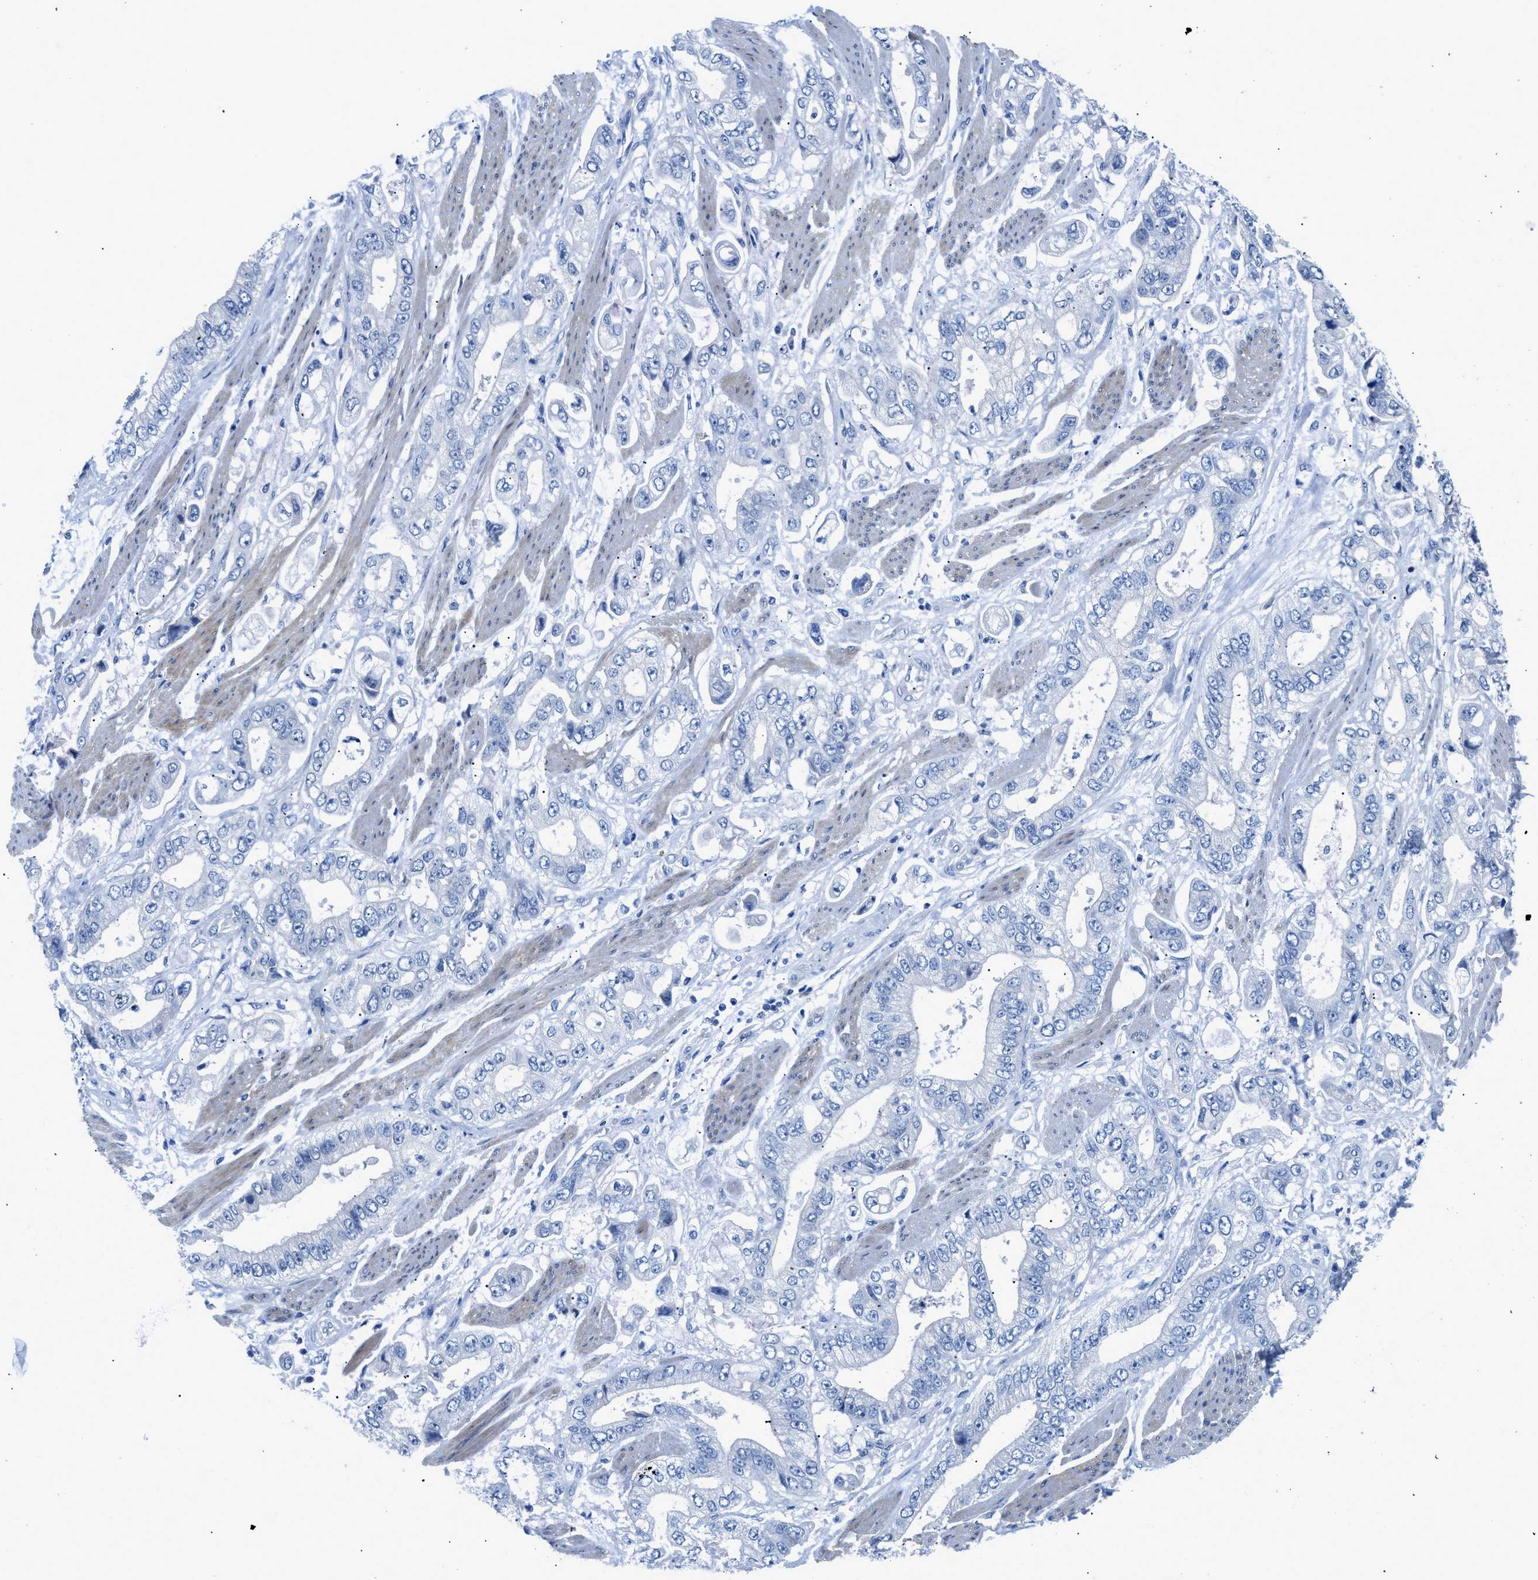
{"staining": {"intensity": "negative", "quantity": "none", "location": "none"}, "tissue": "stomach cancer", "cell_type": "Tumor cells", "image_type": "cancer", "snomed": [{"axis": "morphology", "description": "Normal tissue, NOS"}, {"axis": "morphology", "description": "Adenocarcinoma, NOS"}, {"axis": "topography", "description": "Stomach"}], "caption": "An immunohistochemistry (IHC) photomicrograph of stomach adenocarcinoma is shown. There is no staining in tumor cells of stomach adenocarcinoma.", "gene": "SLC10A6", "patient": {"sex": "male", "age": 62}}